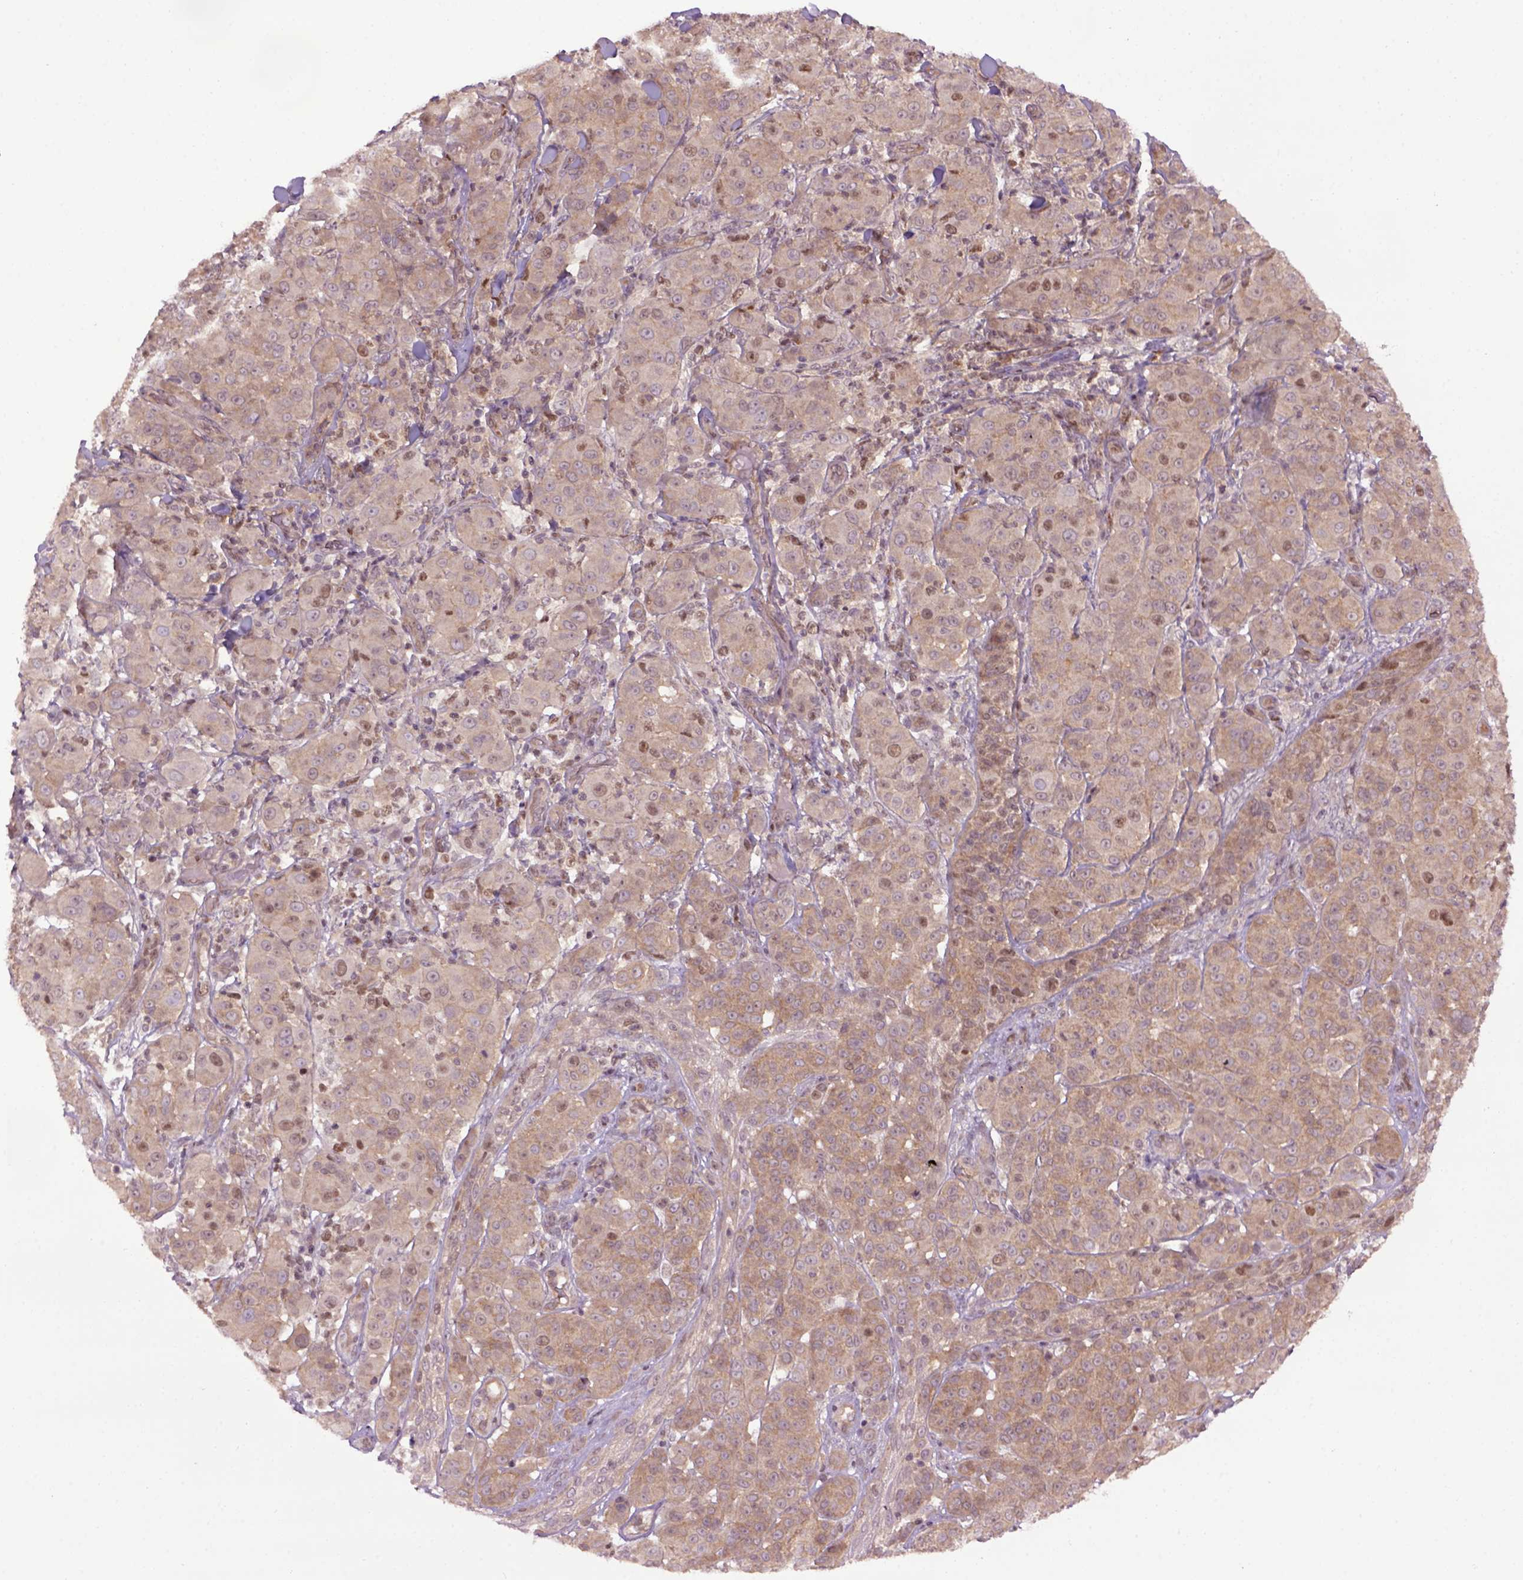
{"staining": {"intensity": "moderate", "quantity": ">75%", "location": "cytoplasmic/membranous"}, "tissue": "melanoma", "cell_type": "Tumor cells", "image_type": "cancer", "snomed": [{"axis": "morphology", "description": "Malignant melanoma, NOS"}, {"axis": "topography", "description": "Skin"}], "caption": "Brown immunohistochemical staining in malignant melanoma shows moderate cytoplasmic/membranous expression in approximately >75% of tumor cells.", "gene": "WDR48", "patient": {"sex": "female", "age": 87}}